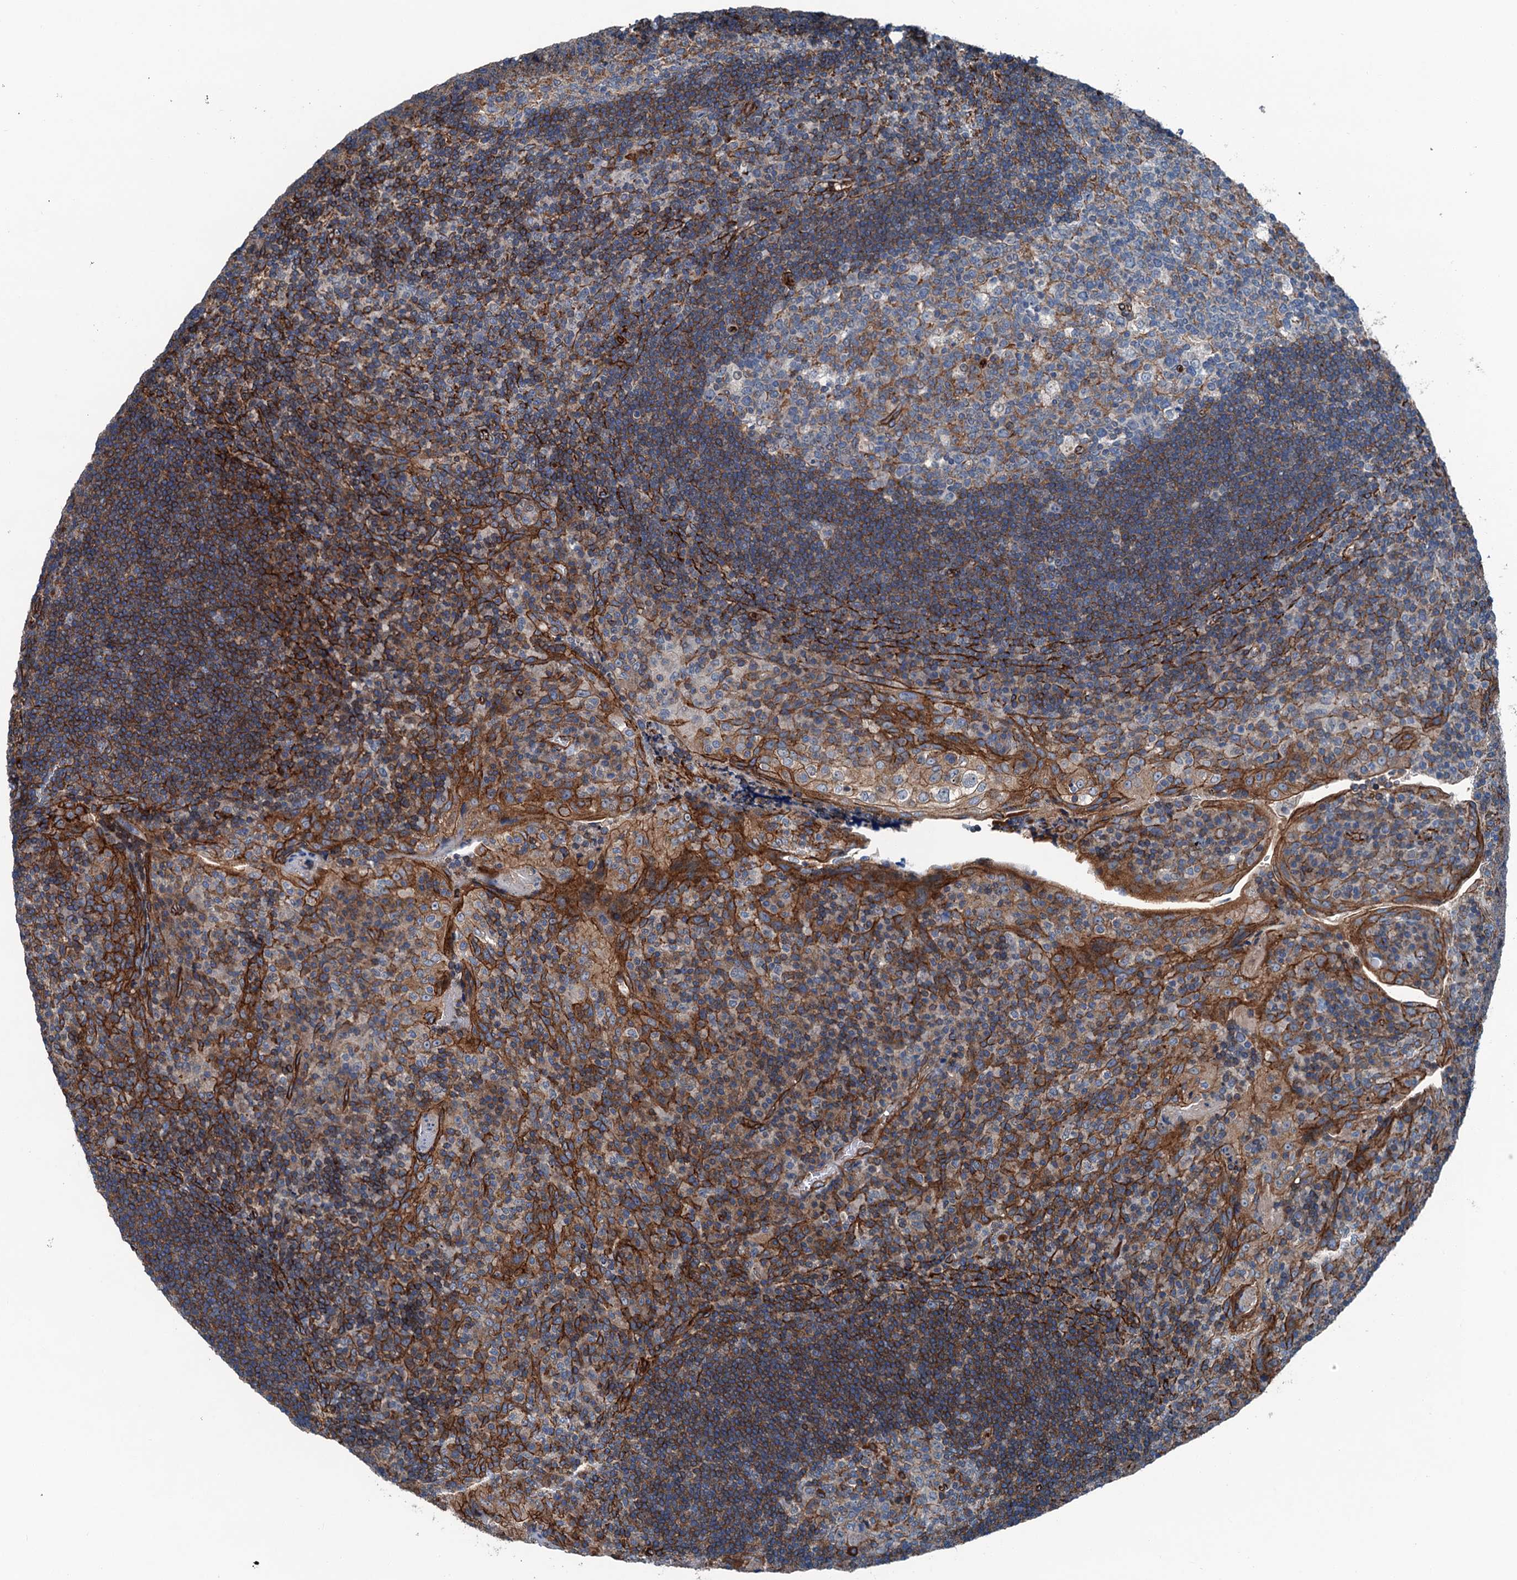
{"staining": {"intensity": "moderate", "quantity": "<25%", "location": "cytoplasmic/membranous"}, "tissue": "tonsil", "cell_type": "Germinal center cells", "image_type": "normal", "snomed": [{"axis": "morphology", "description": "Normal tissue, NOS"}, {"axis": "topography", "description": "Tonsil"}], "caption": "Protein staining of unremarkable tonsil displays moderate cytoplasmic/membranous positivity in about <25% of germinal center cells.", "gene": "NMRAL1", "patient": {"sex": "male", "age": 17}}